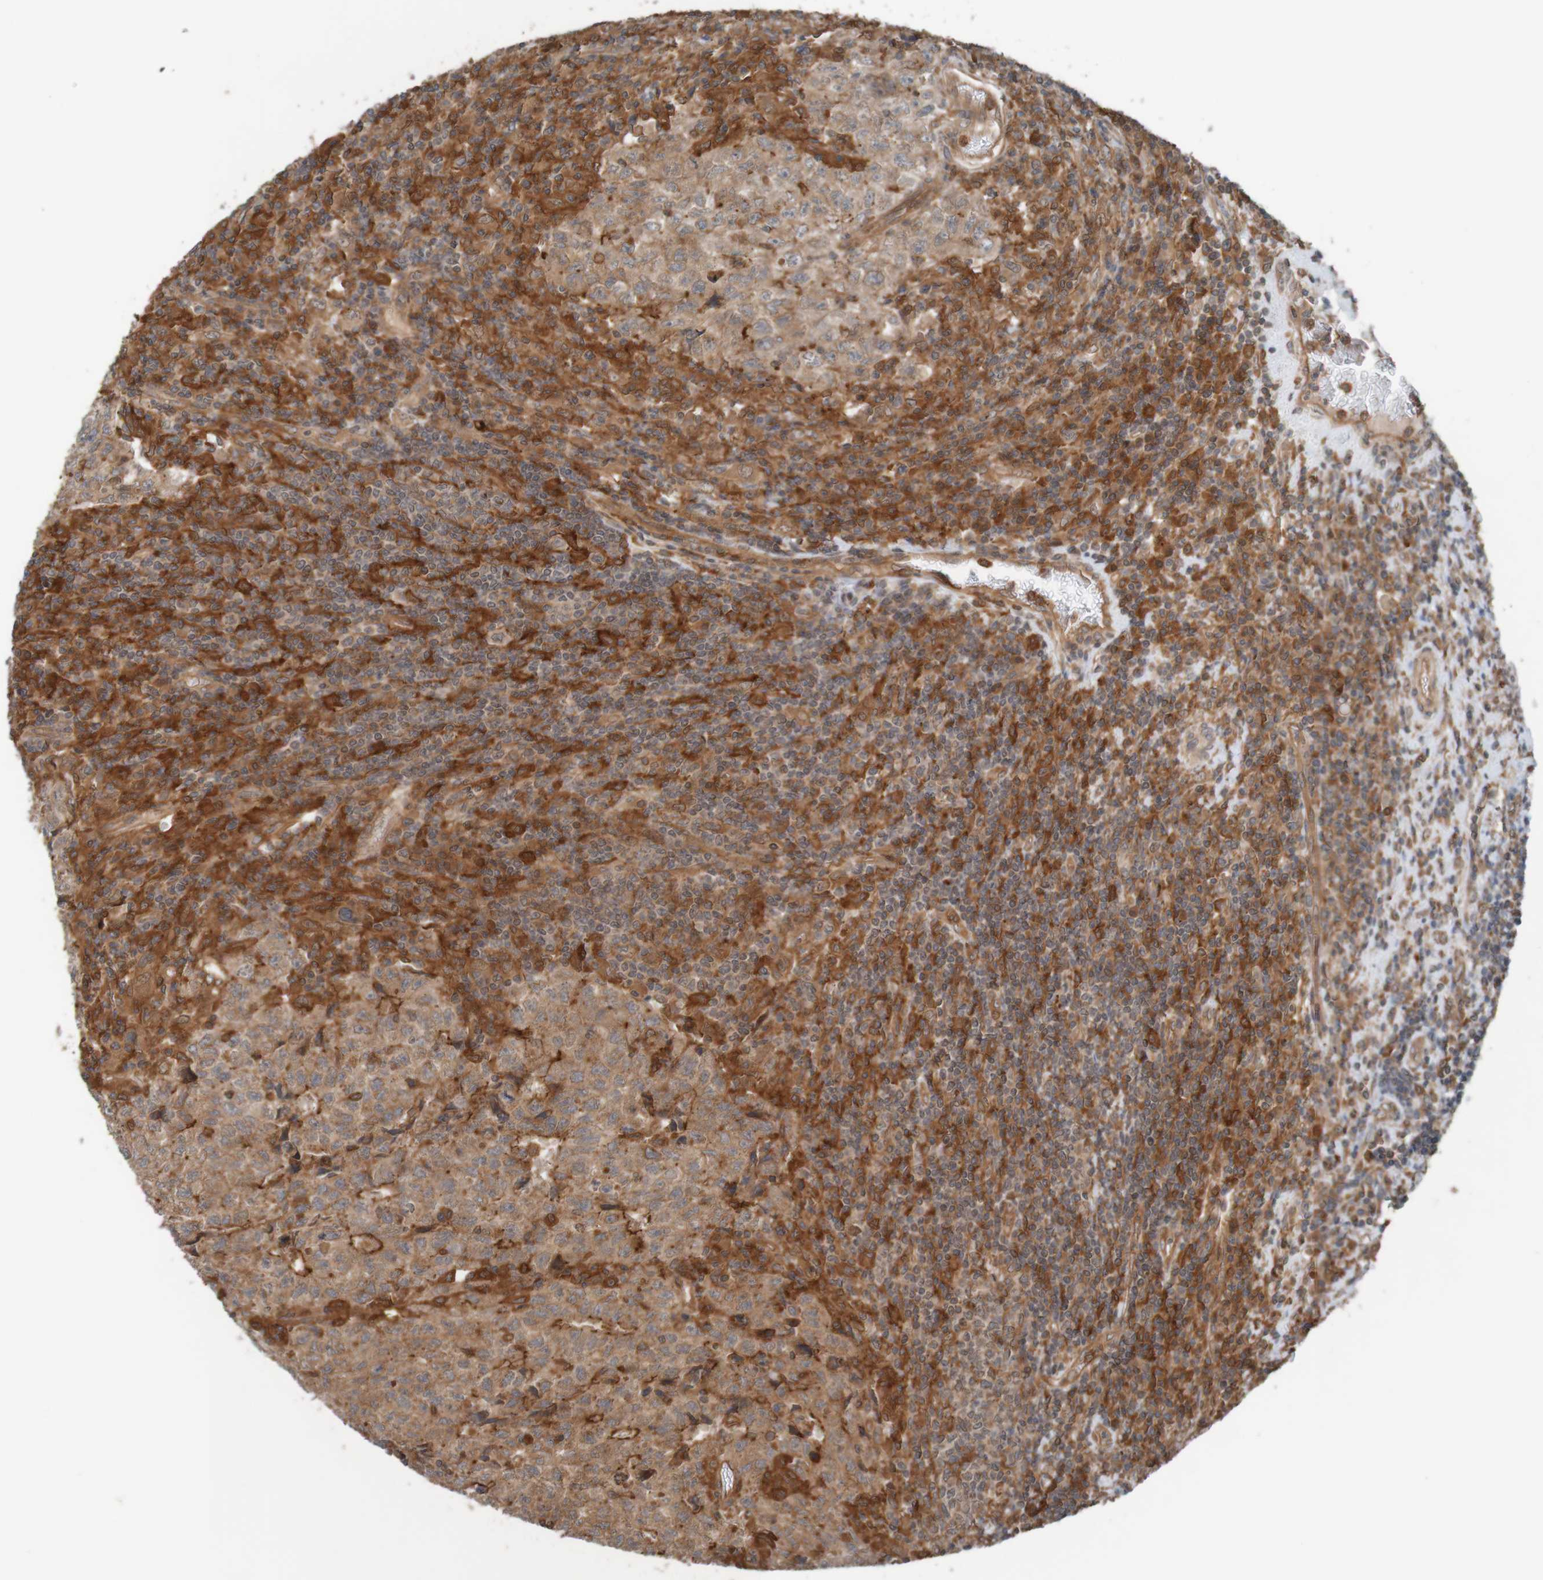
{"staining": {"intensity": "weak", "quantity": ">75%", "location": "cytoplasmic/membranous"}, "tissue": "testis cancer", "cell_type": "Tumor cells", "image_type": "cancer", "snomed": [{"axis": "morphology", "description": "Necrosis, NOS"}, {"axis": "morphology", "description": "Carcinoma, Embryonal, NOS"}, {"axis": "topography", "description": "Testis"}], "caption": "An immunohistochemistry image of tumor tissue is shown. Protein staining in brown shows weak cytoplasmic/membranous positivity in testis embryonal carcinoma within tumor cells.", "gene": "ARHGEF11", "patient": {"sex": "male", "age": 19}}